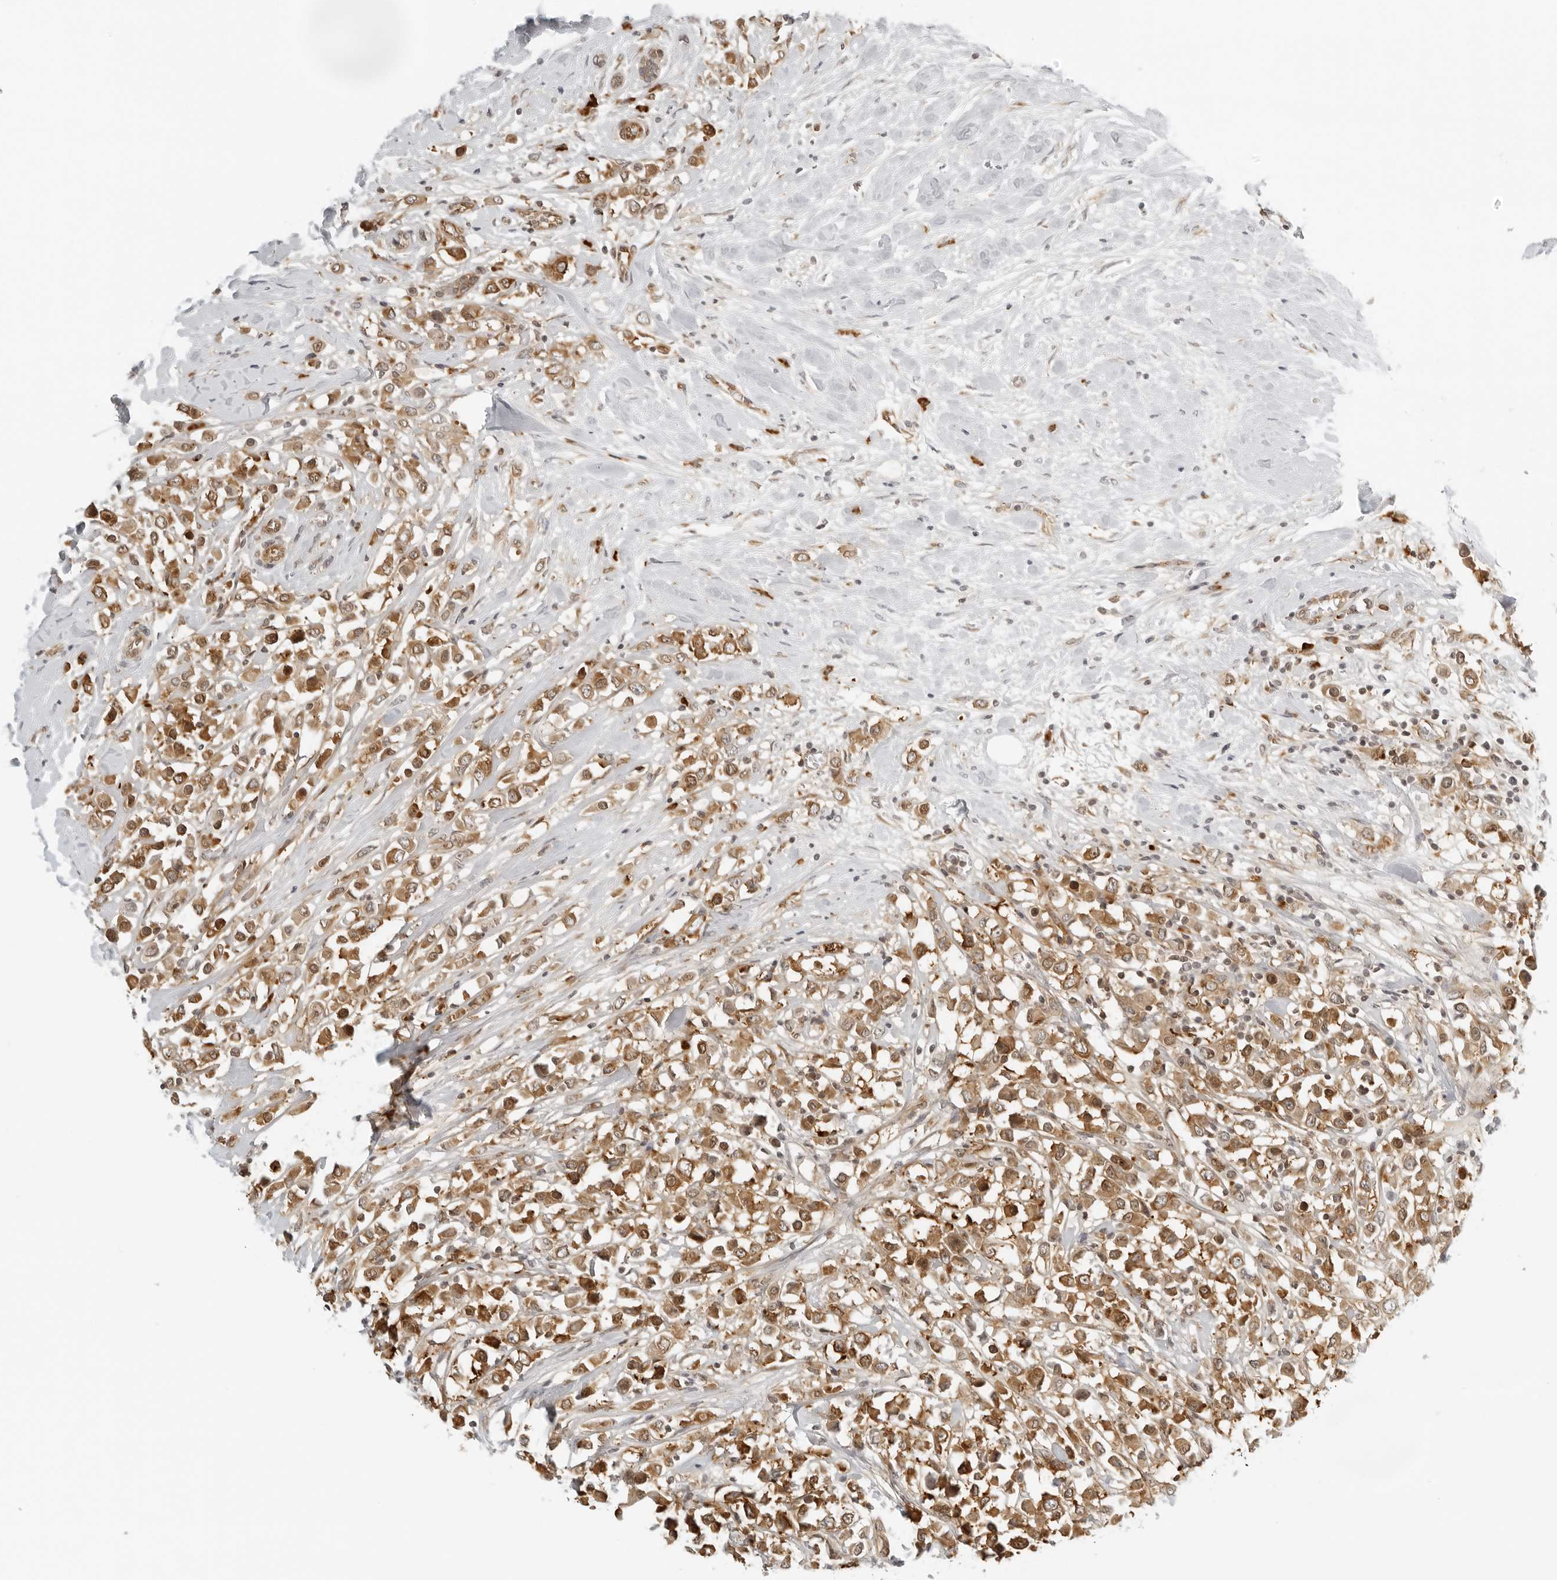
{"staining": {"intensity": "moderate", "quantity": ">75%", "location": "cytoplasmic/membranous"}, "tissue": "breast cancer", "cell_type": "Tumor cells", "image_type": "cancer", "snomed": [{"axis": "morphology", "description": "Duct carcinoma"}, {"axis": "topography", "description": "Breast"}], "caption": "Approximately >75% of tumor cells in human intraductal carcinoma (breast) reveal moderate cytoplasmic/membranous protein expression as visualized by brown immunohistochemical staining.", "gene": "EIF4G1", "patient": {"sex": "female", "age": 61}}